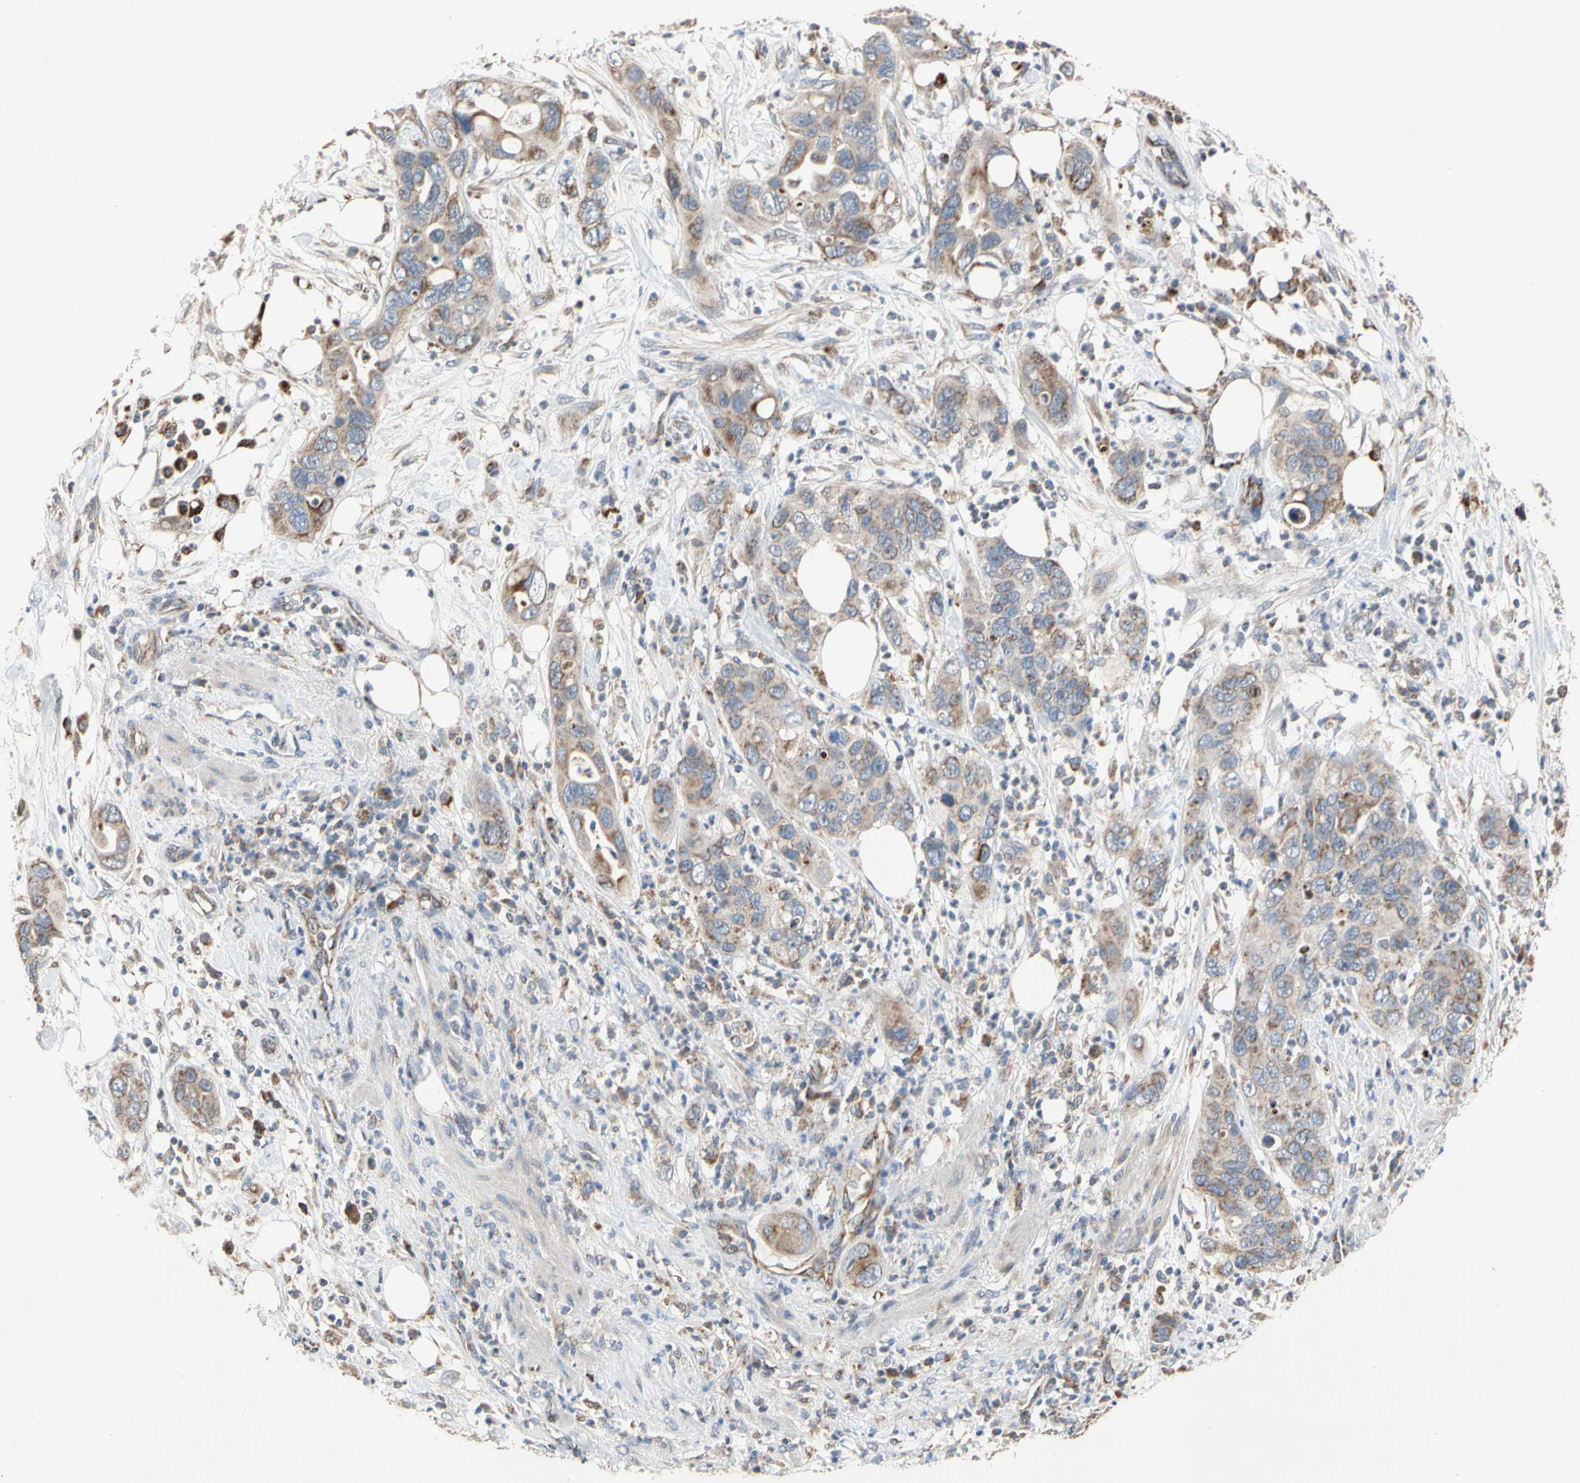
{"staining": {"intensity": "moderate", "quantity": ">75%", "location": "cytoplasmic/membranous"}, "tissue": "pancreatic cancer", "cell_type": "Tumor cells", "image_type": "cancer", "snomed": [{"axis": "morphology", "description": "Adenocarcinoma, NOS"}, {"axis": "topography", "description": "Pancreas"}], "caption": "A histopathology image of human adenocarcinoma (pancreatic) stained for a protein demonstrates moderate cytoplasmic/membranous brown staining in tumor cells. (IHC, brightfield microscopy, high magnification).", "gene": "GPD2", "patient": {"sex": "female", "age": 71}}